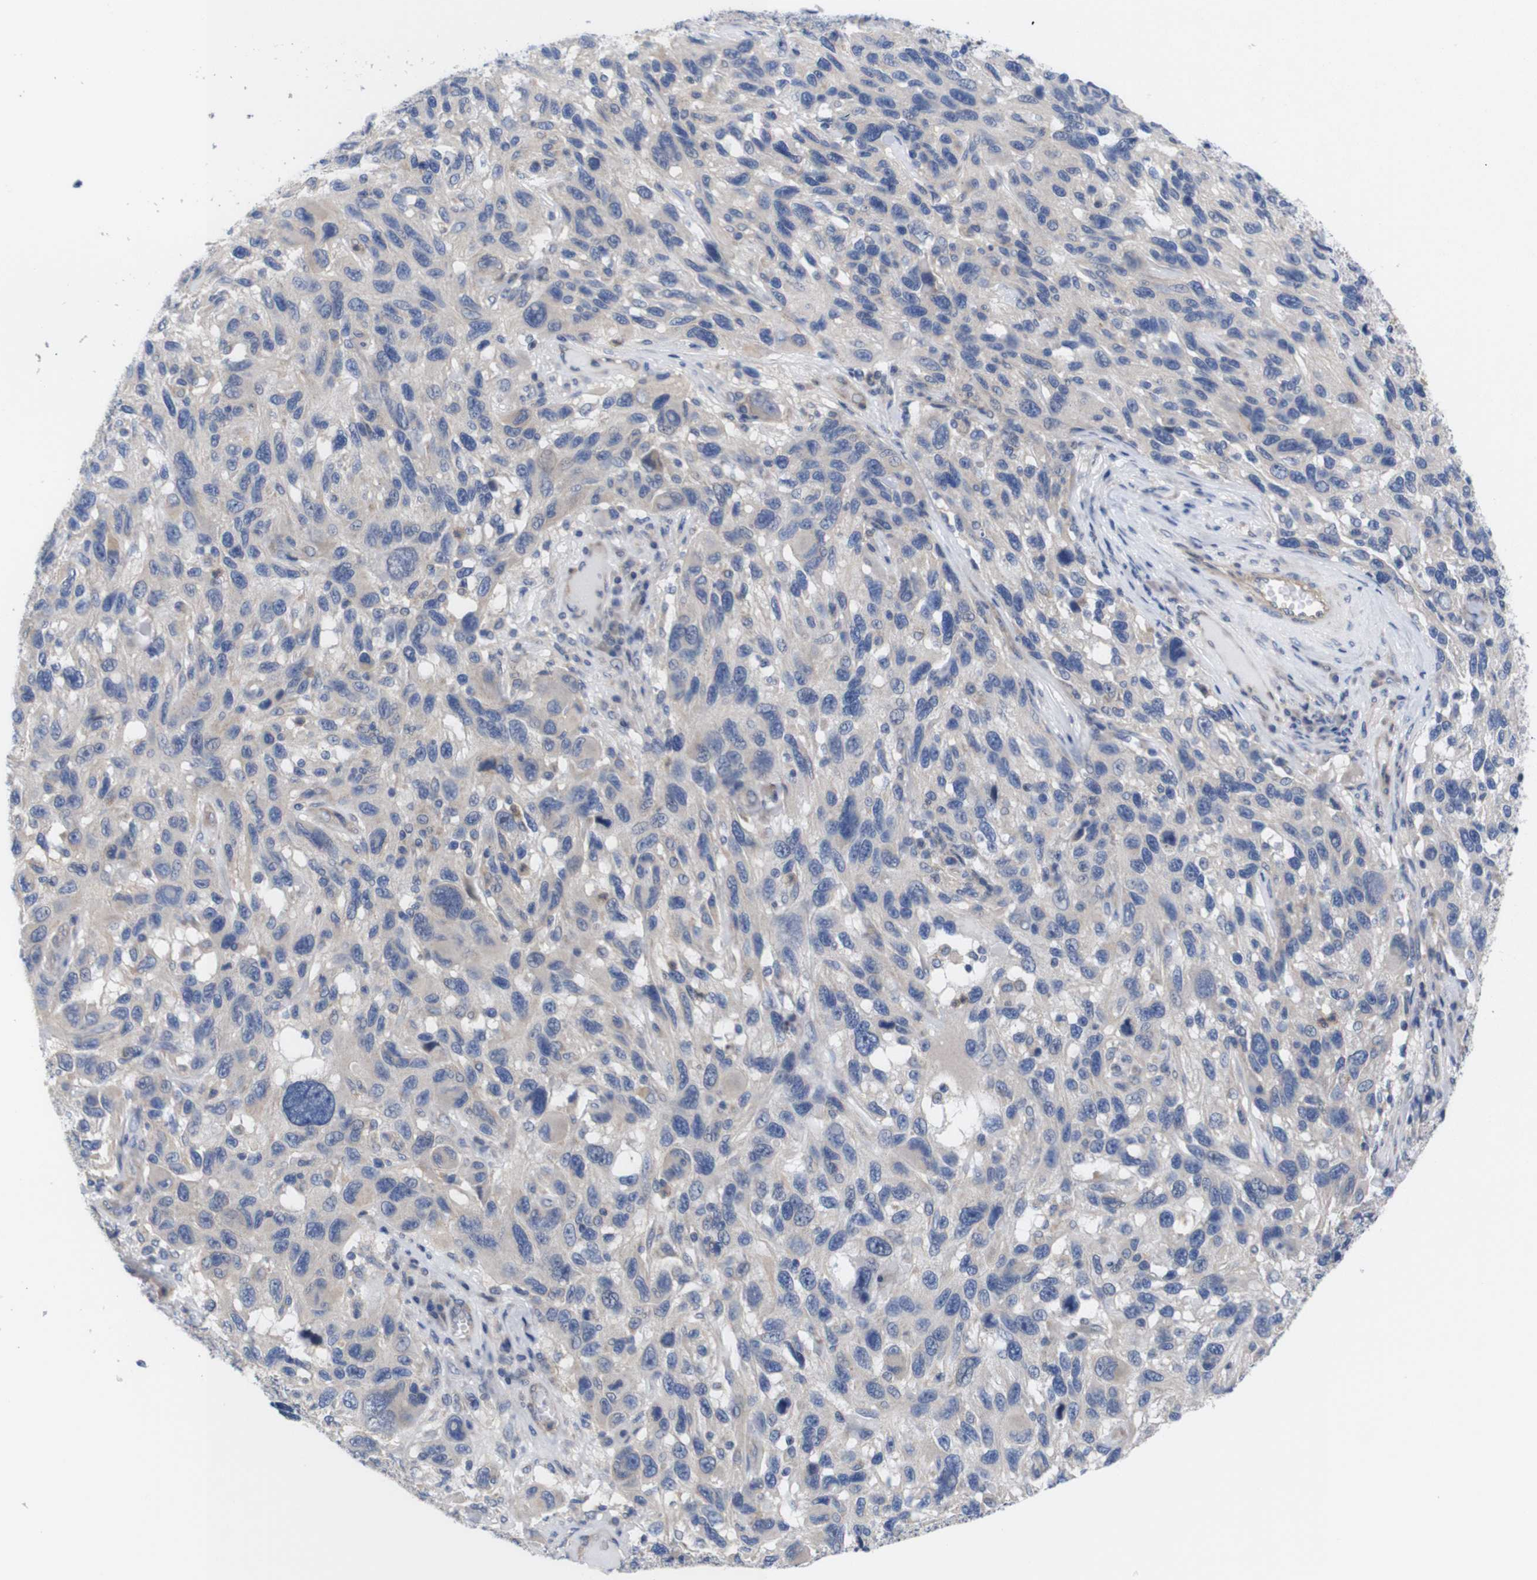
{"staining": {"intensity": "weak", "quantity": "25%-75%", "location": "cytoplasmic/membranous"}, "tissue": "melanoma", "cell_type": "Tumor cells", "image_type": "cancer", "snomed": [{"axis": "morphology", "description": "Malignant melanoma, NOS"}, {"axis": "topography", "description": "Skin"}], "caption": "A brown stain labels weak cytoplasmic/membranous expression of a protein in malignant melanoma tumor cells.", "gene": "USH1C", "patient": {"sex": "male", "age": 53}}